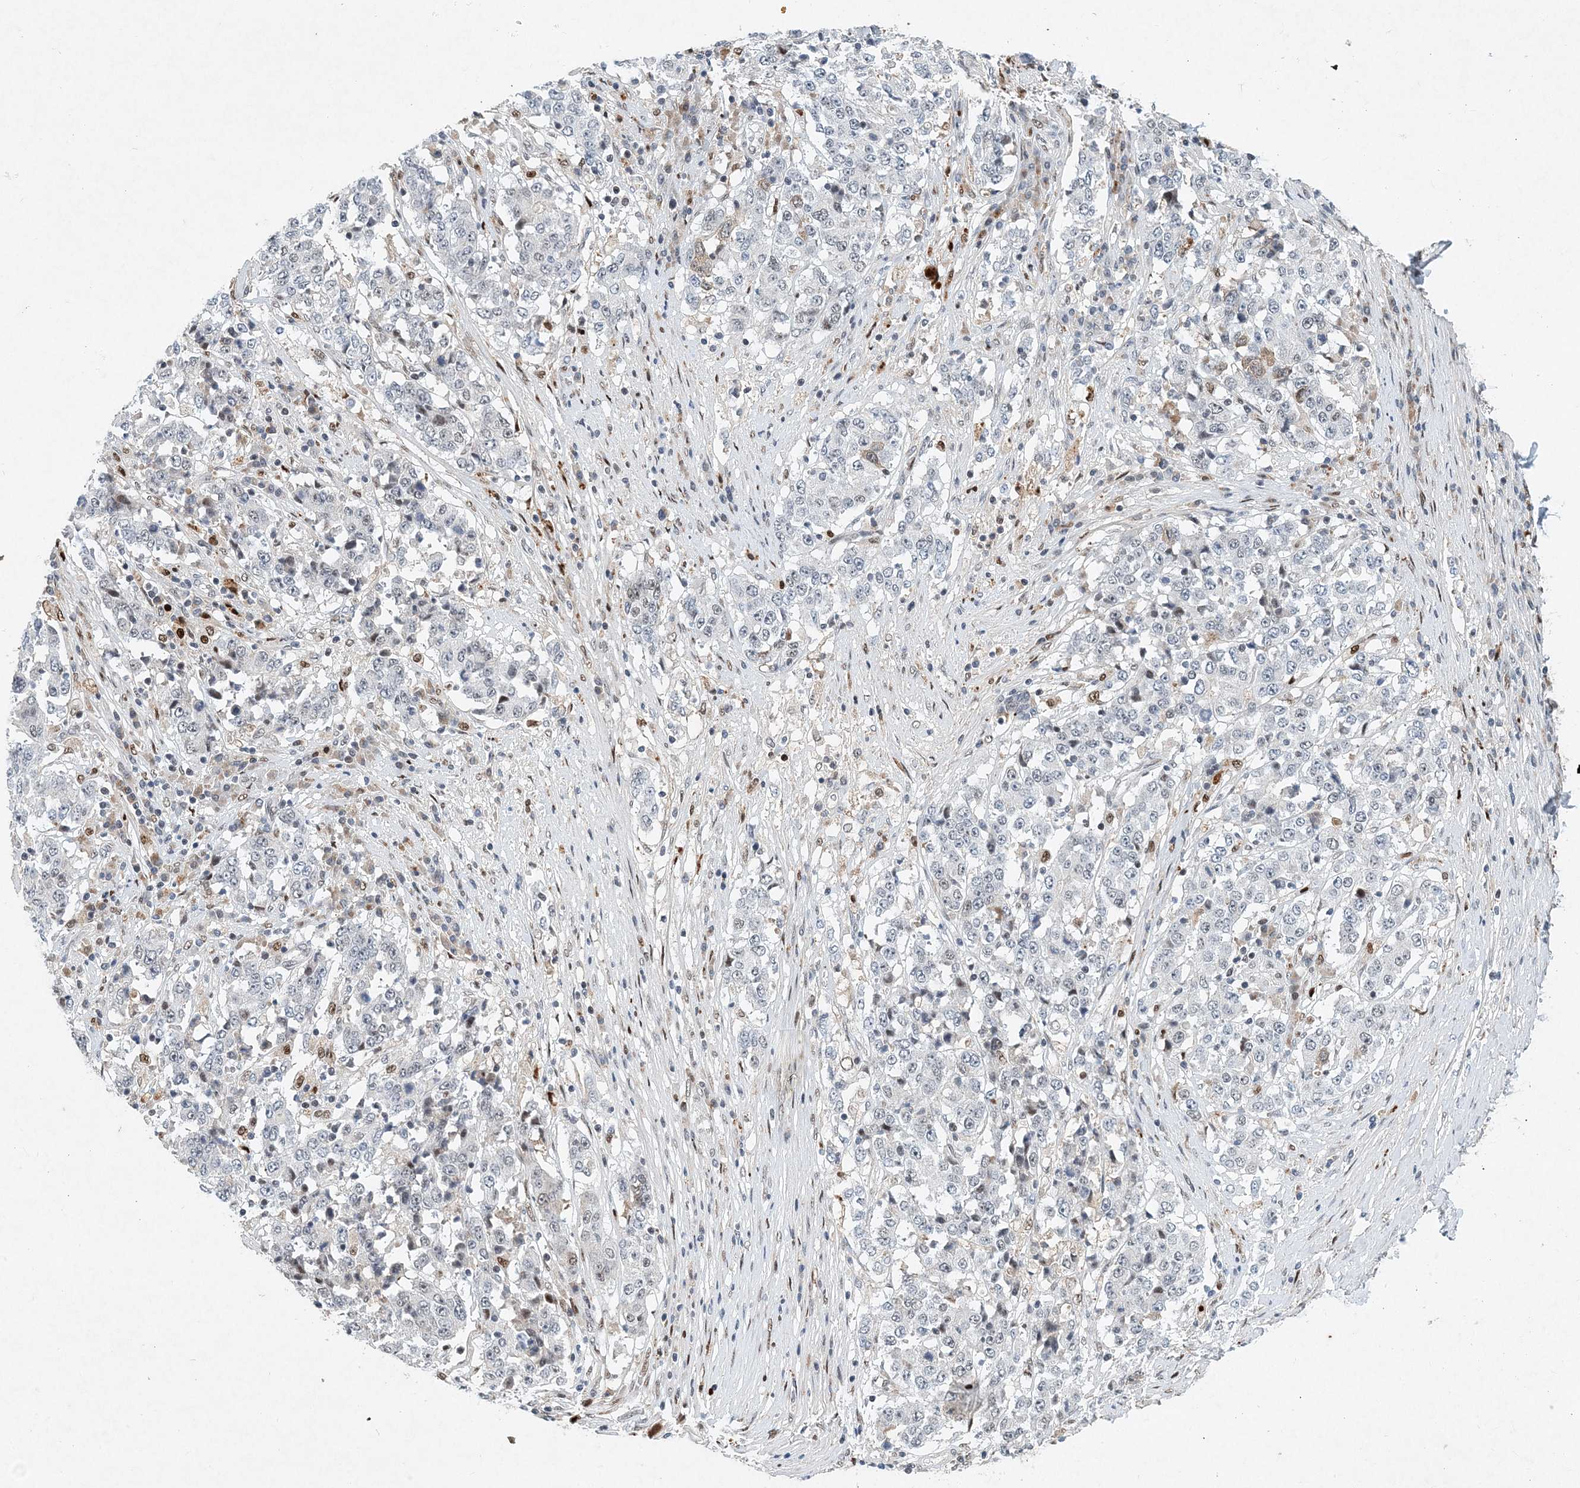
{"staining": {"intensity": "negative", "quantity": "none", "location": "none"}, "tissue": "stomach cancer", "cell_type": "Tumor cells", "image_type": "cancer", "snomed": [{"axis": "morphology", "description": "Adenocarcinoma, NOS"}, {"axis": "topography", "description": "Stomach"}], "caption": "High magnification brightfield microscopy of stomach cancer stained with DAB (brown) and counterstained with hematoxylin (blue): tumor cells show no significant expression.", "gene": "KPNA4", "patient": {"sex": "male", "age": 59}}